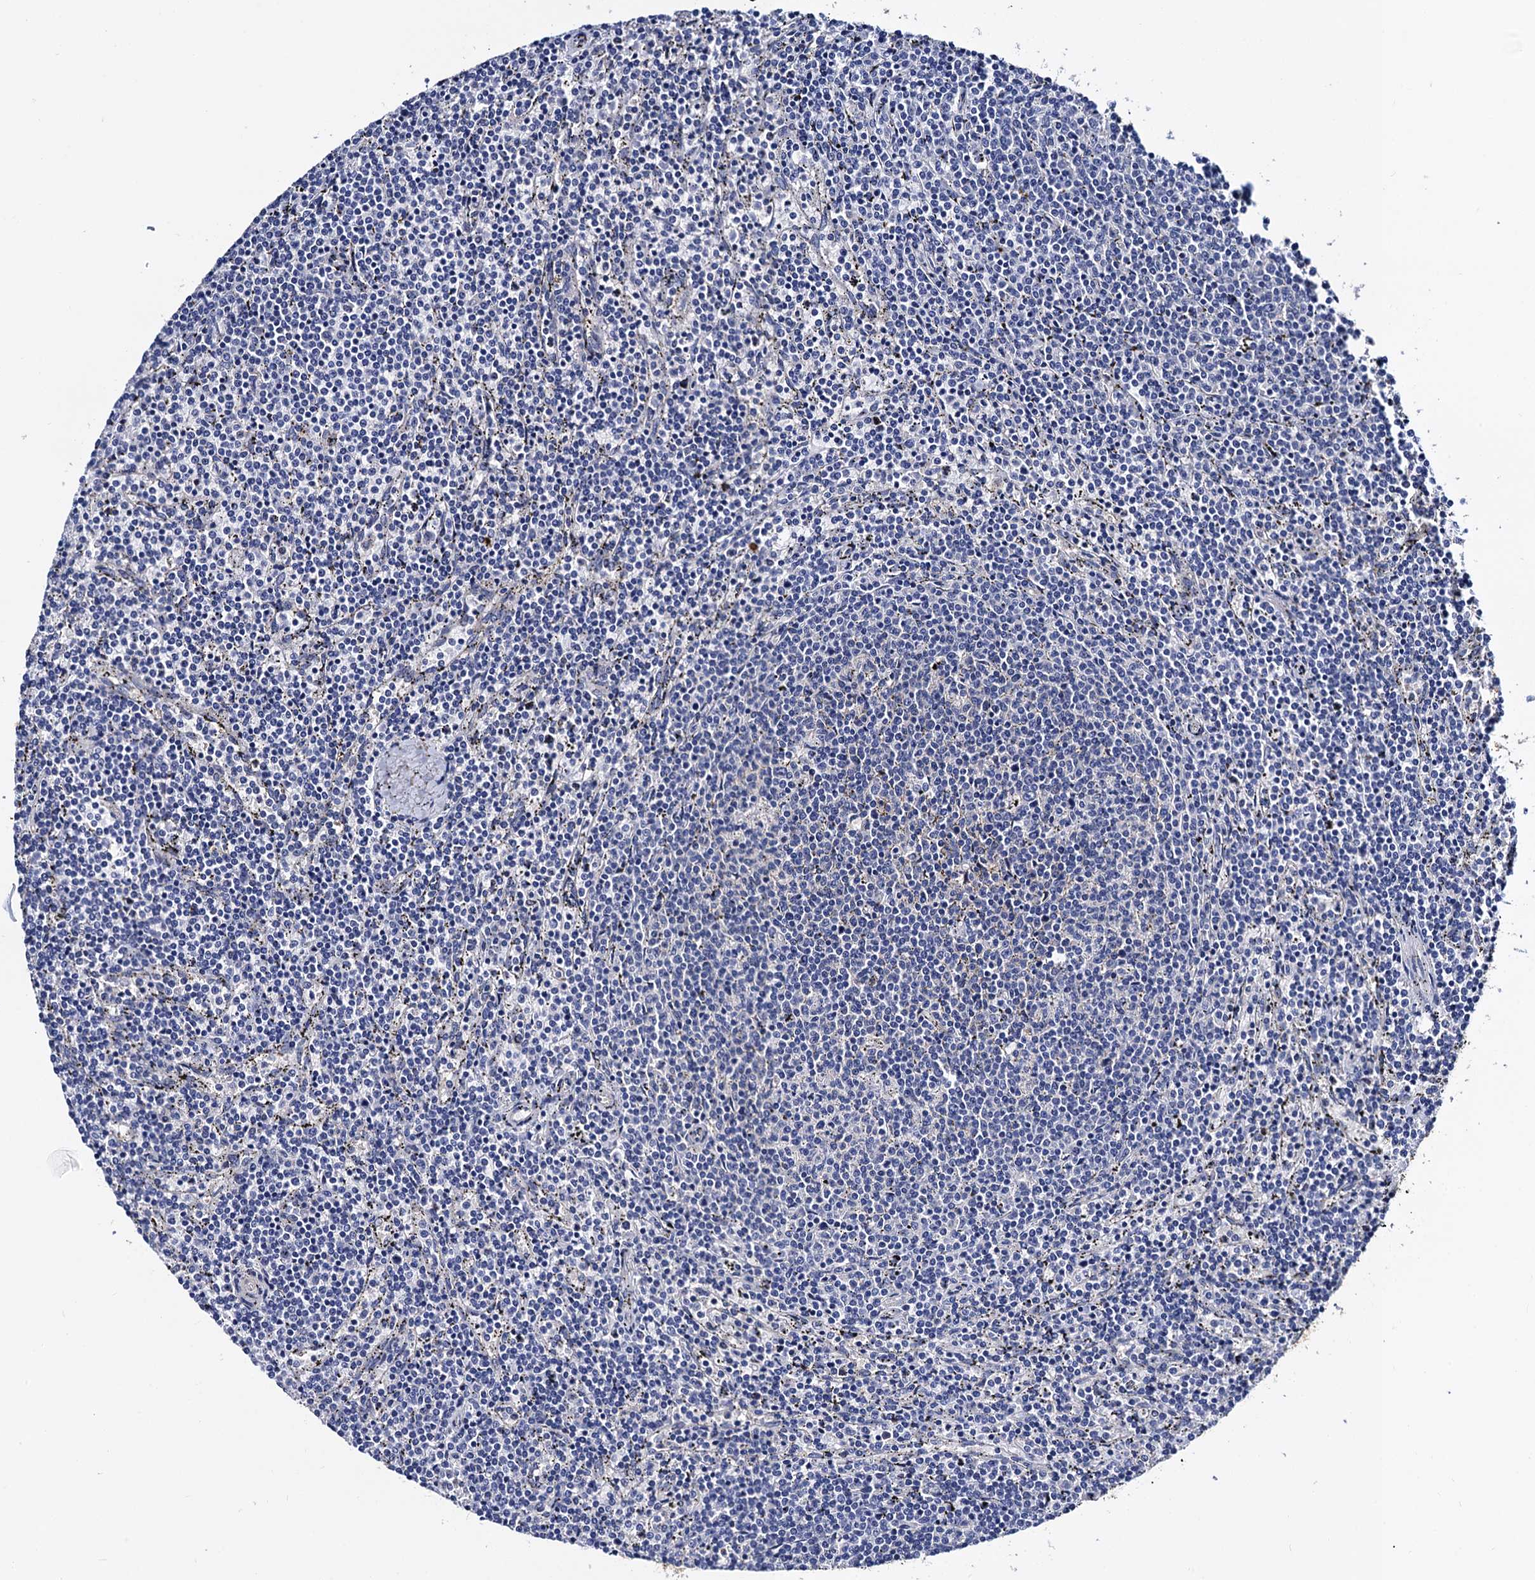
{"staining": {"intensity": "negative", "quantity": "none", "location": "none"}, "tissue": "lymphoma", "cell_type": "Tumor cells", "image_type": "cancer", "snomed": [{"axis": "morphology", "description": "Malignant lymphoma, non-Hodgkin's type, Low grade"}, {"axis": "topography", "description": "Spleen"}], "caption": "Immunohistochemical staining of human lymphoma demonstrates no significant positivity in tumor cells.", "gene": "ZDHHC18", "patient": {"sex": "female", "age": 50}}